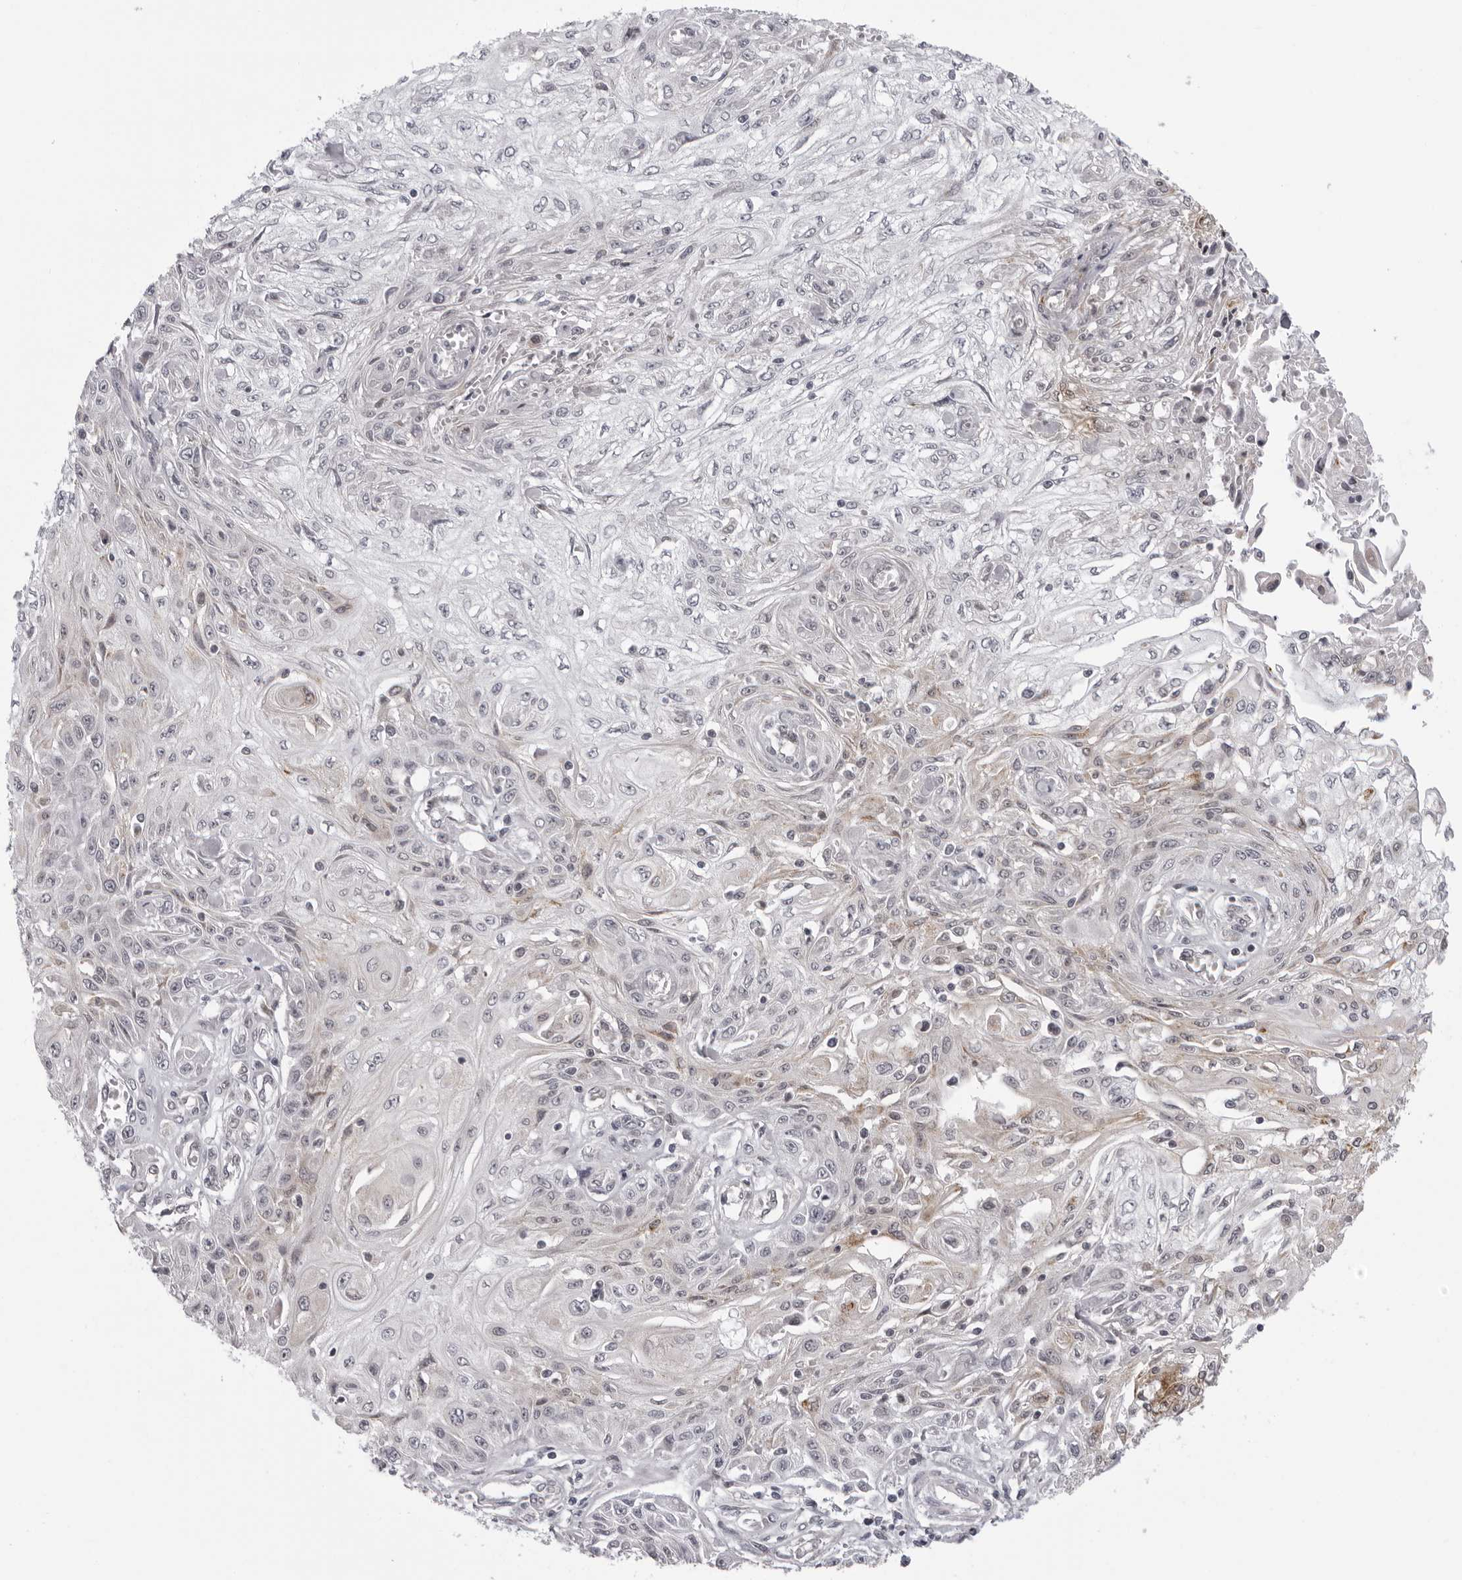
{"staining": {"intensity": "weak", "quantity": "<25%", "location": "cytoplasmic/membranous"}, "tissue": "skin cancer", "cell_type": "Tumor cells", "image_type": "cancer", "snomed": [{"axis": "morphology", "description": "Squamous cell carcinoma, NOS"}, {"axis": "morphology", "description": "Squamous cell carcinoma, metastatic, NOS"}, {"axis": "topography", "description": "Skin"}, {"axis": "topography", "description": "Lymph node"}], "caption": "The histopathology image reveals no staining of tumor cells in skin metastatic squamous cell carcinoma.", "gene": "MAPK12", "patient": {"sex": "male", "age": 75}}